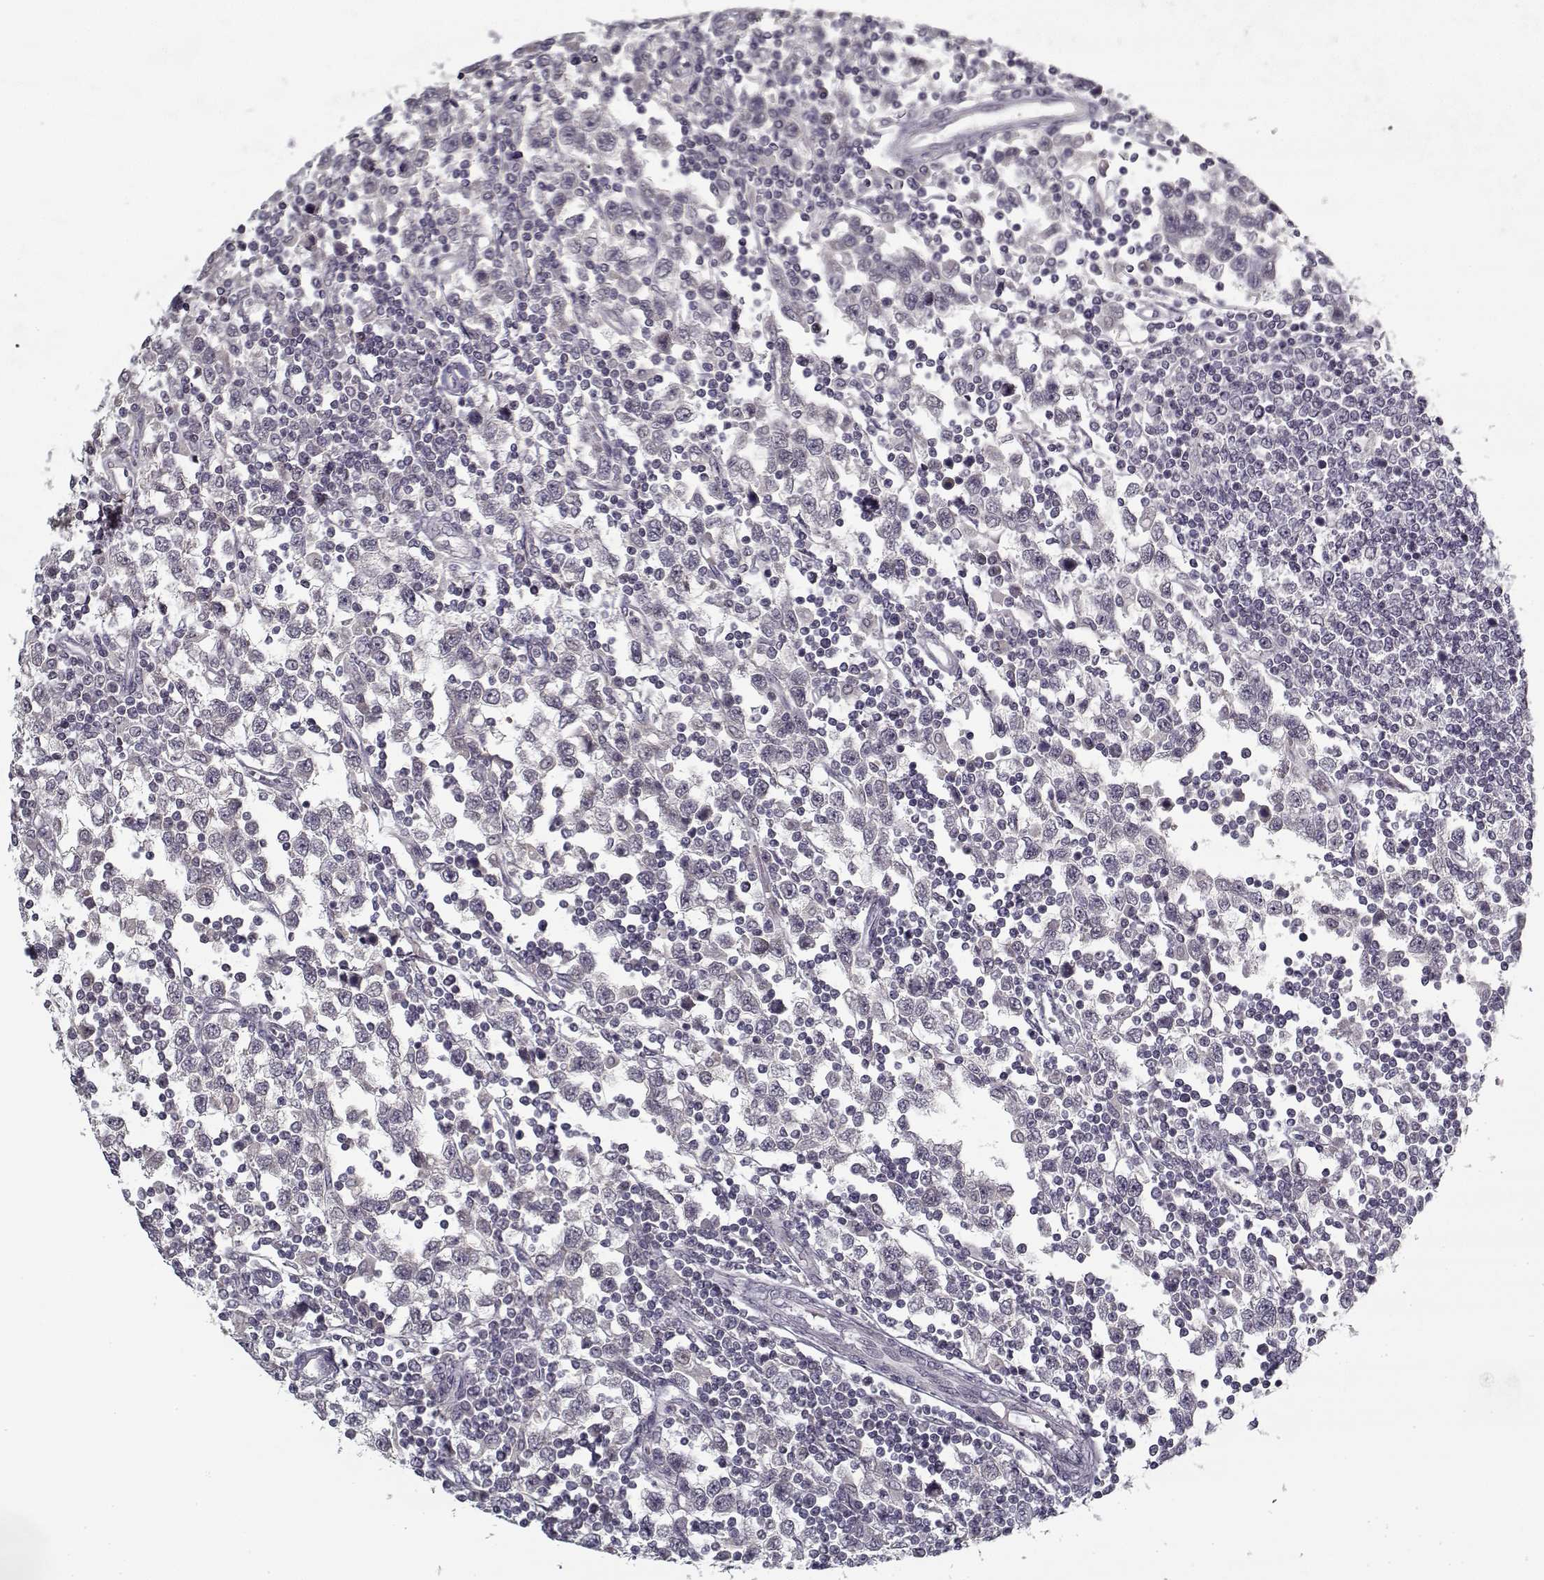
{"staining": {"intensity": "negative", "quantity": "none", "location": "none"}, "tissue": "testis cancer", "cell_type": "Tumor cells", "image_type": "cancer", "snomed": [{"axis": "morphology", "description": "Seminoma, NOS"}, {"axis": "topography", "description": "Testis"}], "caption": "A histopathology image of seminoma (testis) stained for a protein exhibits no brown staining in tumor cells.", "gene": "LAMA2", "patient": {"sex": "male", "age": 34}}